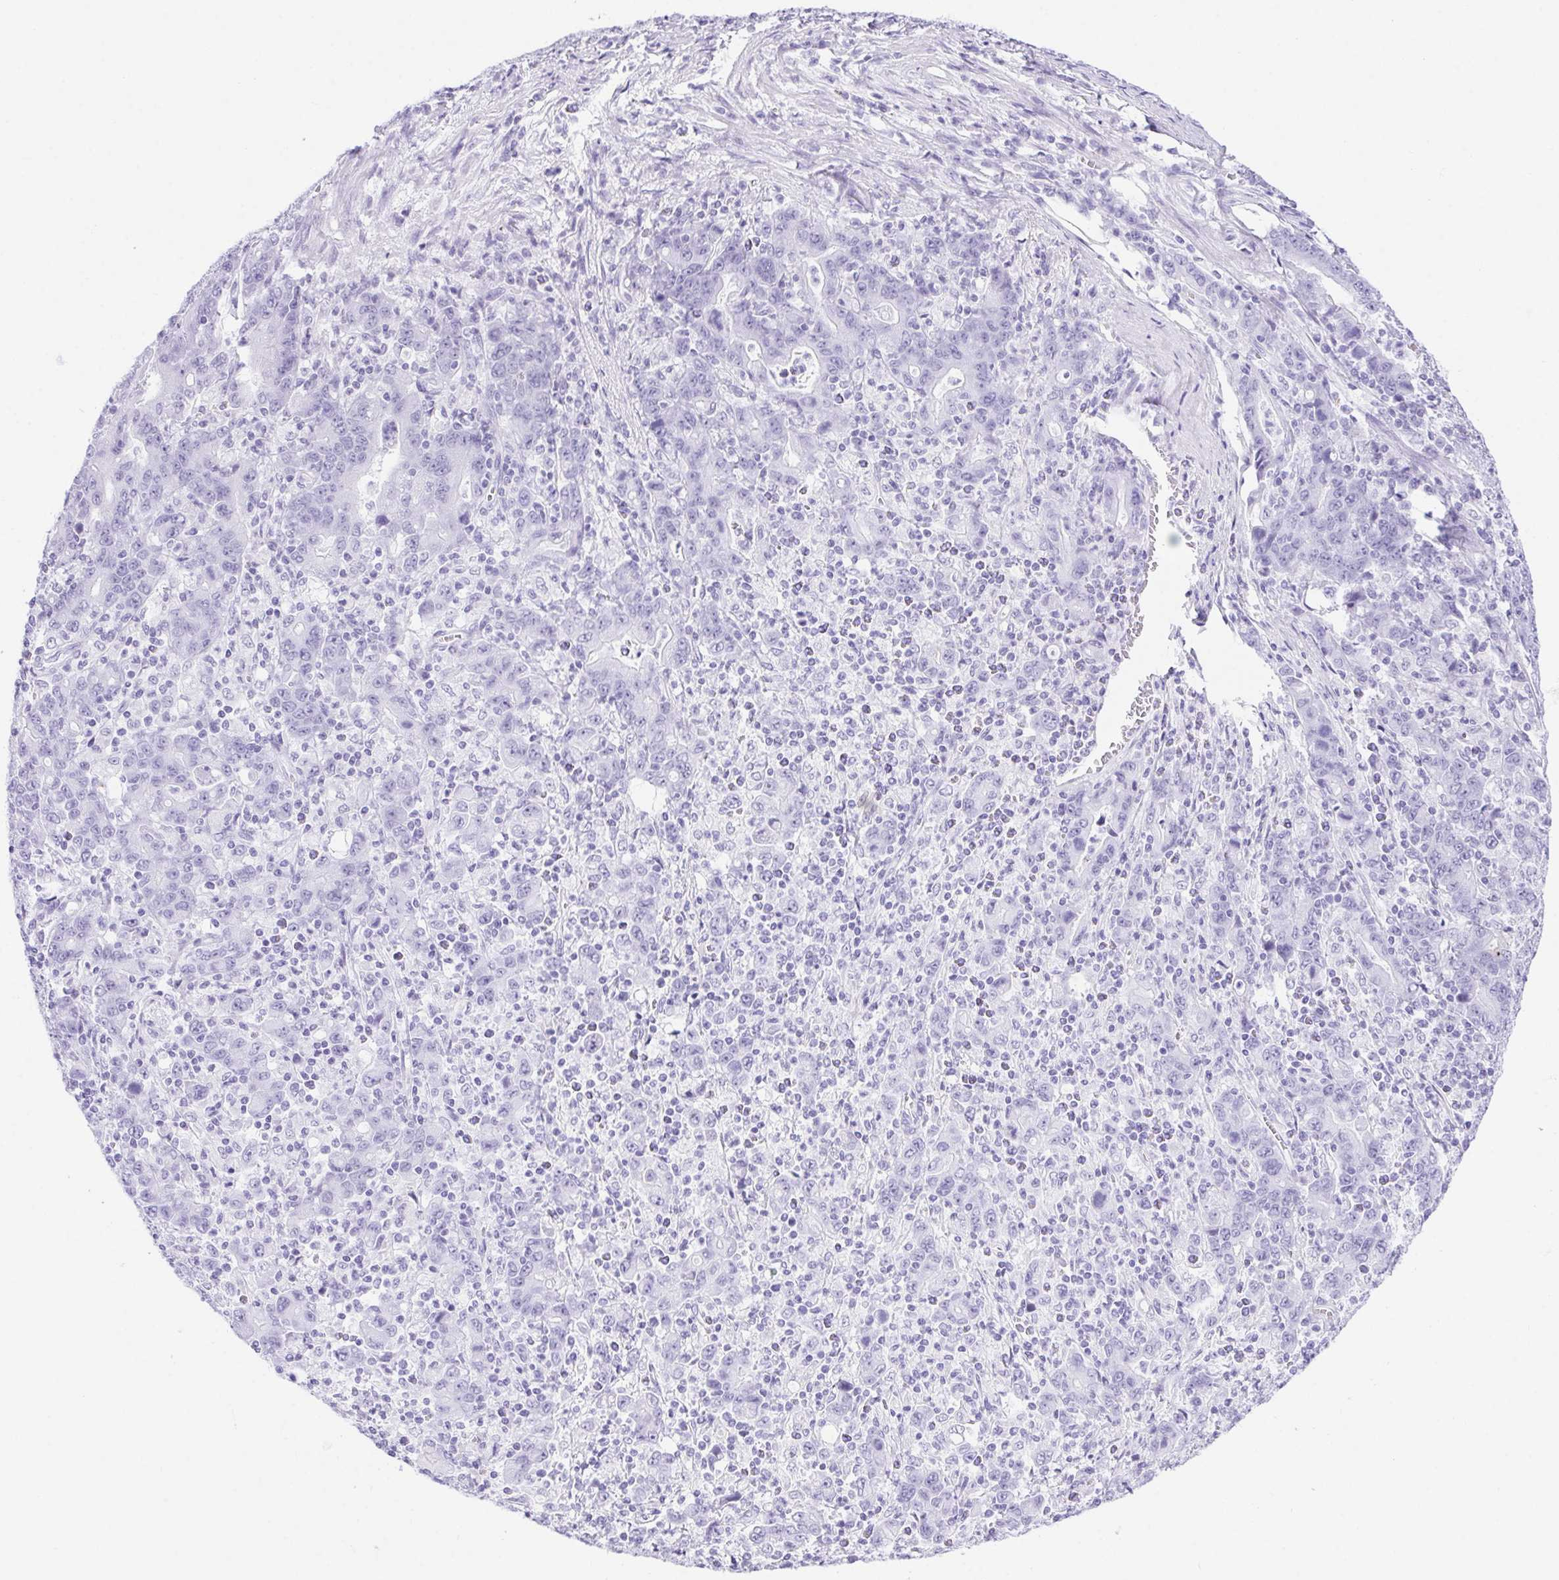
{"staining": {"intensity": "negative", "quantity": "none", "location": "none"}, "tissue": "stomach cancer", "cell_type": "Tumor cells", "image_type": "cancer", "snomed": [{"axis": "morphology", "description": "Adenocarcinoma, NOS"}, {"axis": "topography", "description": "Stomach, upper"}], "caption": "High magnification brightfield microscopy of stomach cancer stained with DAB (brown) and counterstained with hematoxylin (blue): tumor cells show no significant positivity.", "gene": "DDX17", "patient": {"sex": "male", "age": 69}}